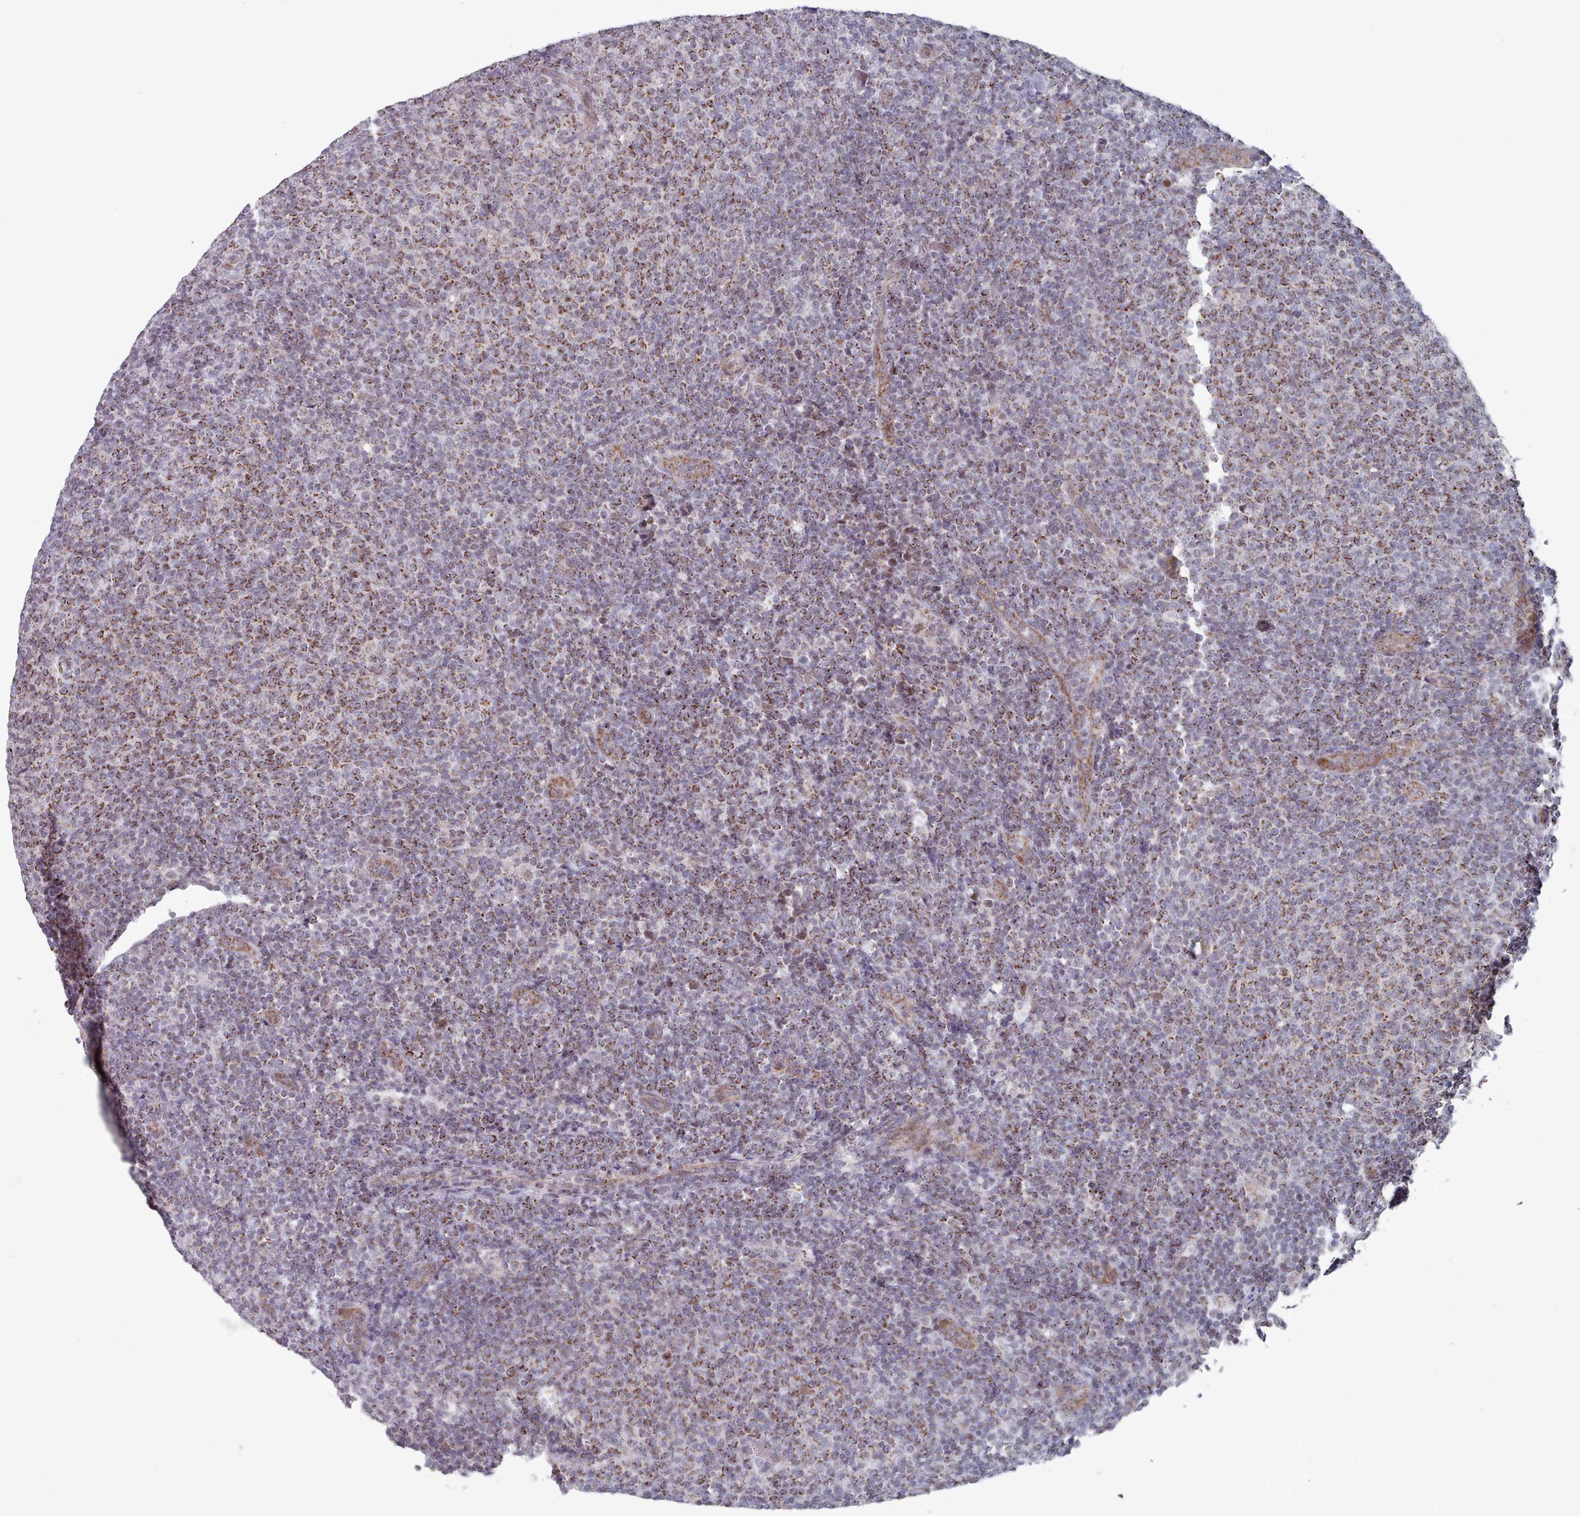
{"staining": {"intensity": "moderate", "quantity": ">75%", "location": "cytoplasmic/membranous"}, "tissue": "lymphoma", "cell_type": "Tumor cells", "image_type": "cancer", "snomed": [{"axis": "morphology", "description": "Malignant lymphoma, non-Hodgkin's type, Low grade"}, {"axis": "topography", "description": "Lymph node"}], "caption": "Approximately >75% of tumor cells in malignant lymphoma, non-Hodgkin's type (low-grade) demonstrate moderate cytoplasmic/membranous protein expression as visualized by brown immunohistochemical staining.", "gene": "TRARG1", "patient": {"sex": "male", "age": 66}}